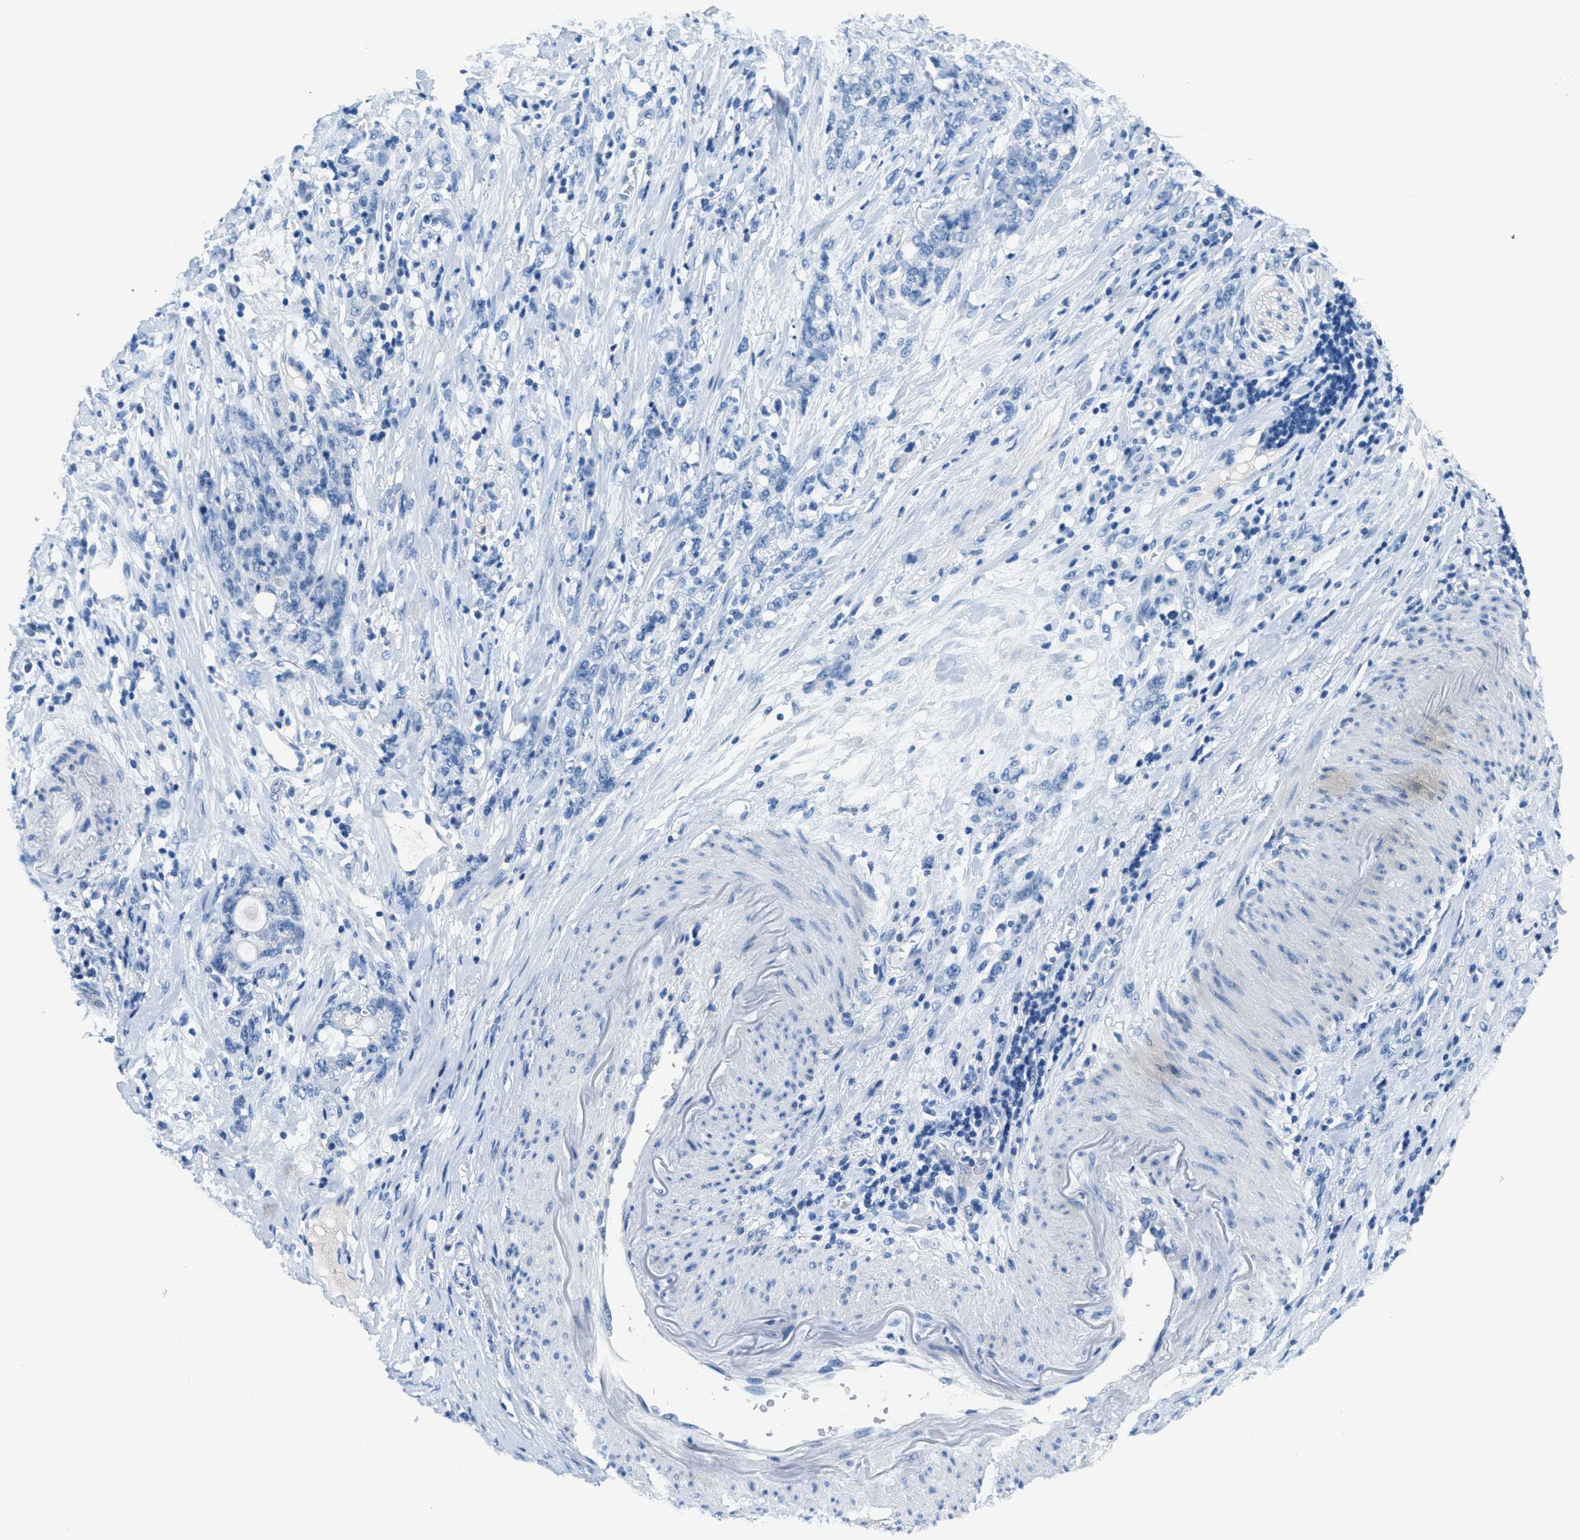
{"staining": {"intensity": "negative", "quantity": "none", "location": "none"}, "tissue": "stomach cancer", "cell_type": "Tumor cells", "image_type": "cancer", "snomed": [{"axis": "morphology", "description": "Adenocarcinoma, NOS"}, {"axis": "topography", "description": "Stomach, lower"}], "caption": "Histopathology image shows no significant protein expression in tumor cells of adenocarcinoma (stomach).", "gene": "MGARP", "patient": {"sex": "male", "age": 88}}